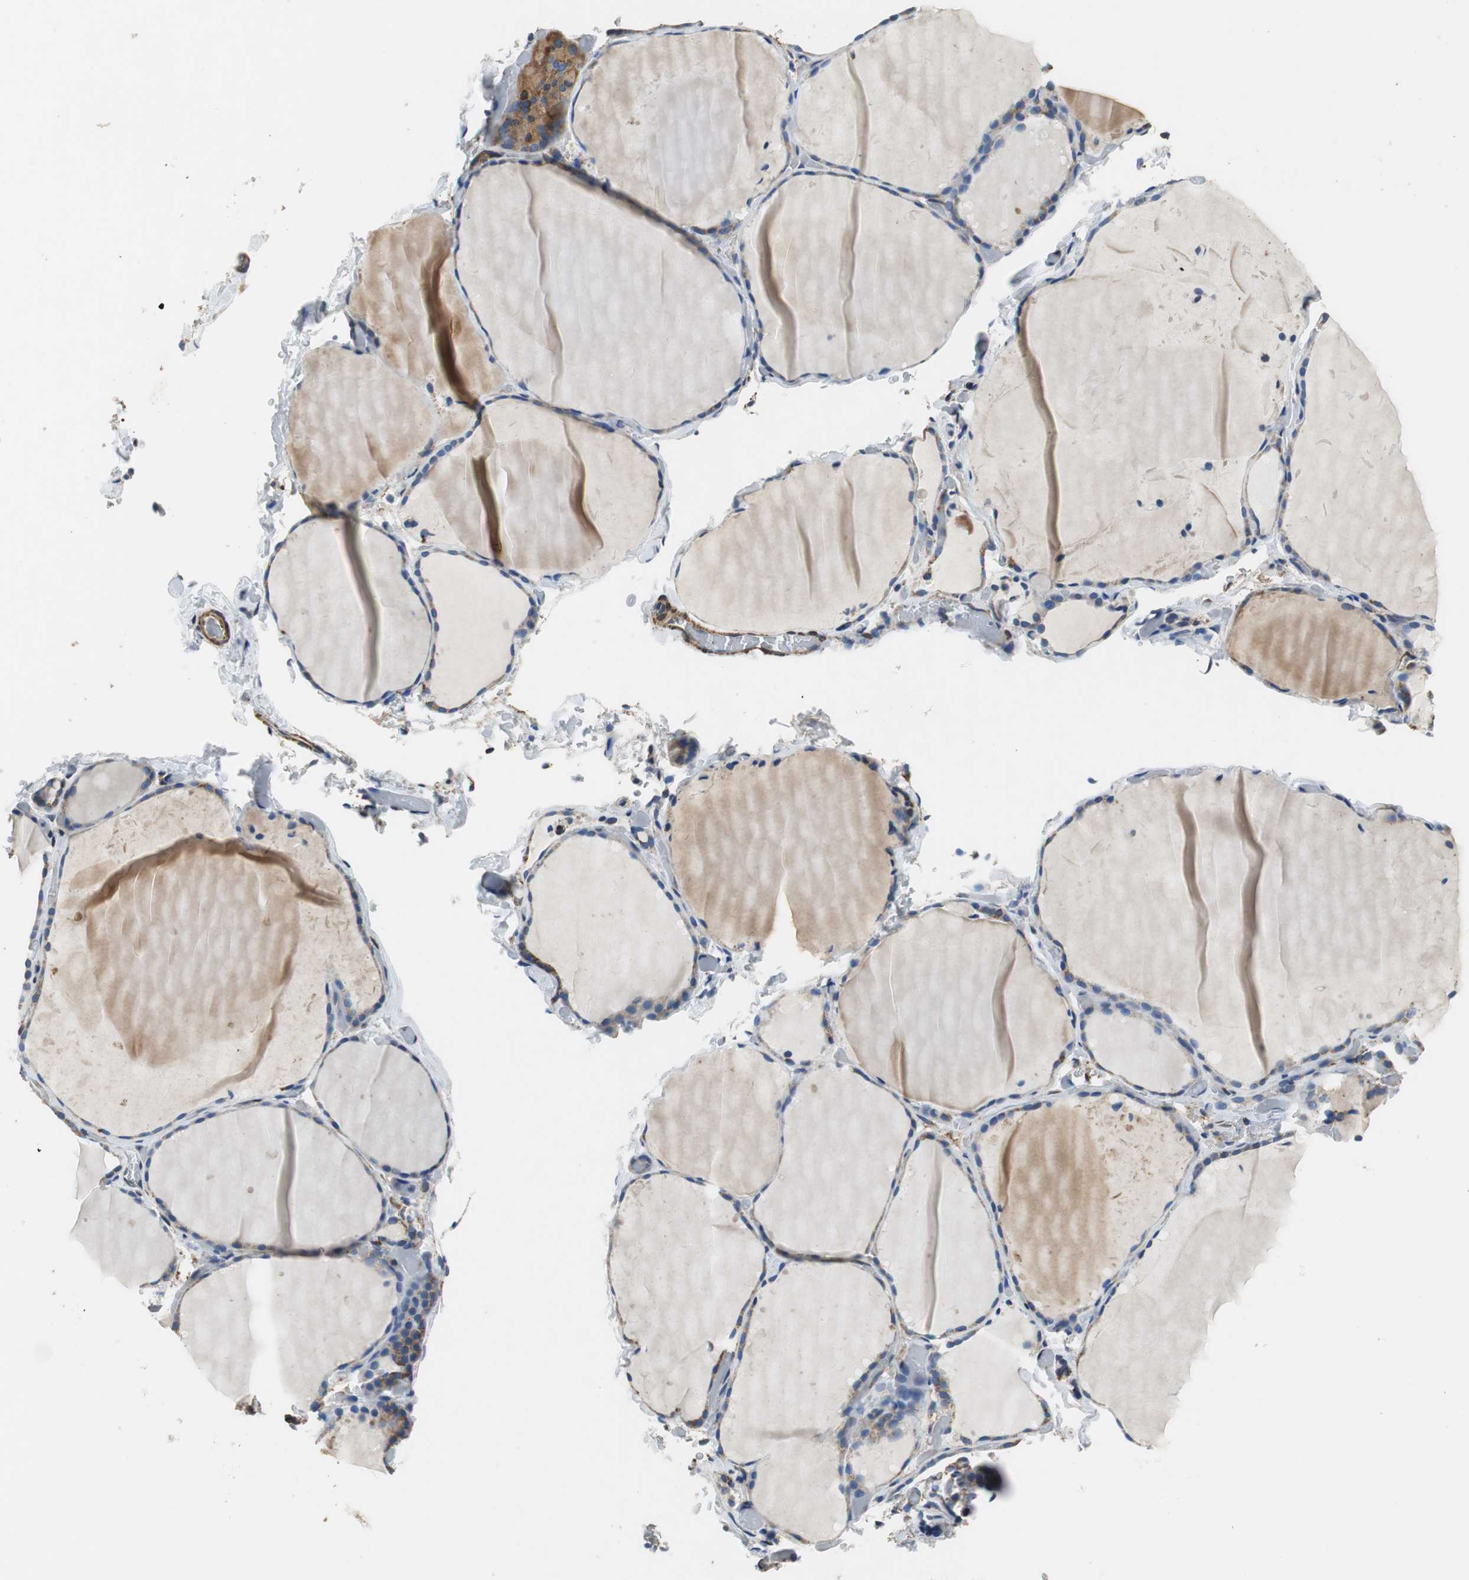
{"staining": {"intensity": "moderate", "quantity": "25%-75%", "location": "cytoplasmic/membranous"}, "tissue": "thyroid gland", "cell_type": "Glandular cells", "image_type": "normal", "snomed": [{"axis": "morphology", "description": "Normal tissue, NOS"}, {"axis": "topography", "description": "Thyroid gland"}], "caption": "A photomicrograph of human thyroid gland stained for a protein displays moderate cytoplasmic/membranous brown staining in glandular cells.", "gene": "GSTK1", "patient": {"sex": "female", "age": 22}}